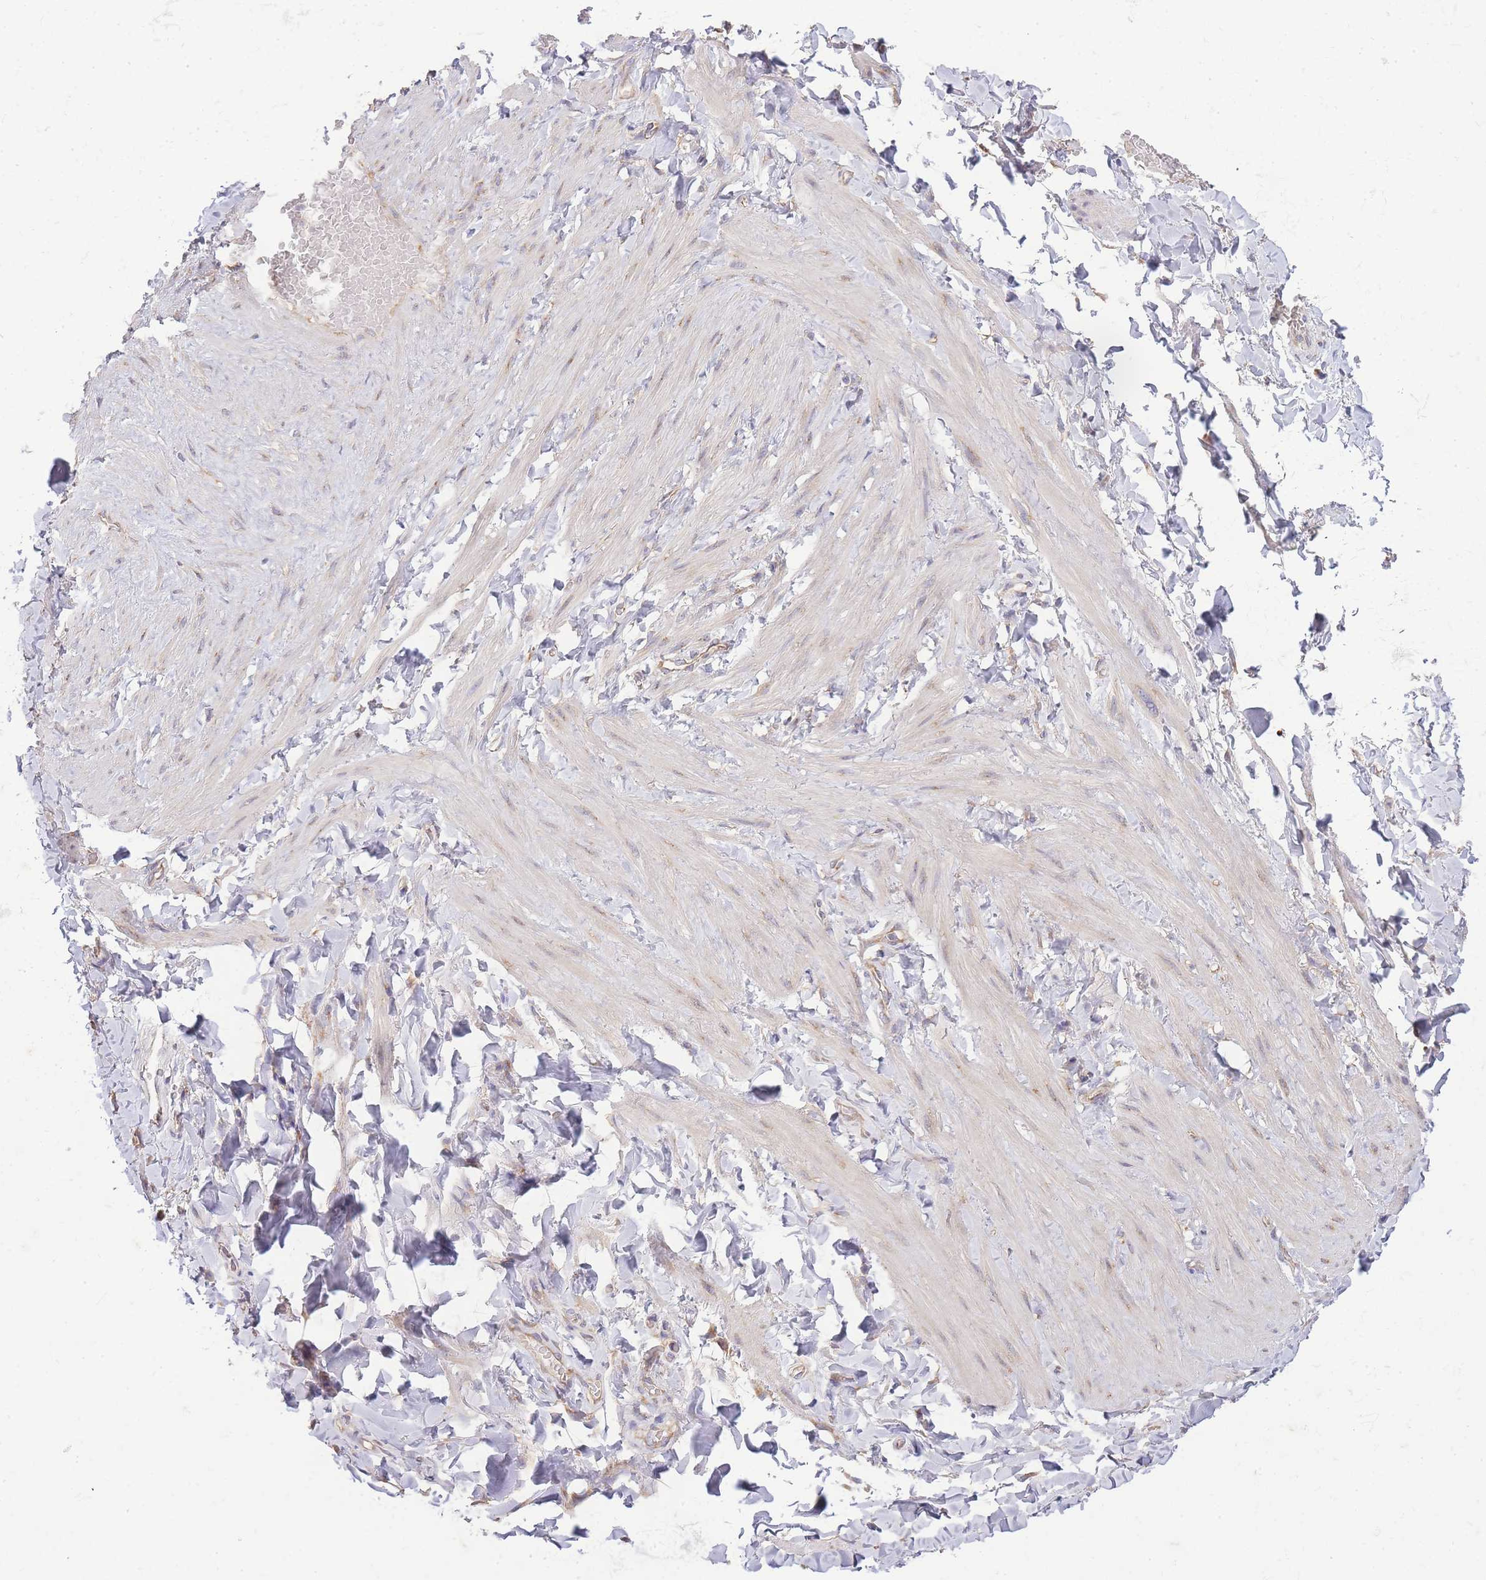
{"staining": {"intensity": "negative", "quantity": "none", "location": "none"}, "tissue": "adipose tissue", "cell_type": "Adipocytes", "image_type": "normal", "snomed": [{"axis": "morphology", "description": "Normal tissue, NOS"}, {"axis": "topography", "description": "Soft tissue"}, {"axis": "topography", "description": "Vascular tissue"}], "caption": "A high-resolution image shows IHC staining of benign adipose tissue, which shows no significant expression in adipocytes.", "gene": "BEX1", "patient": {"sex": "male", "age": 54}}